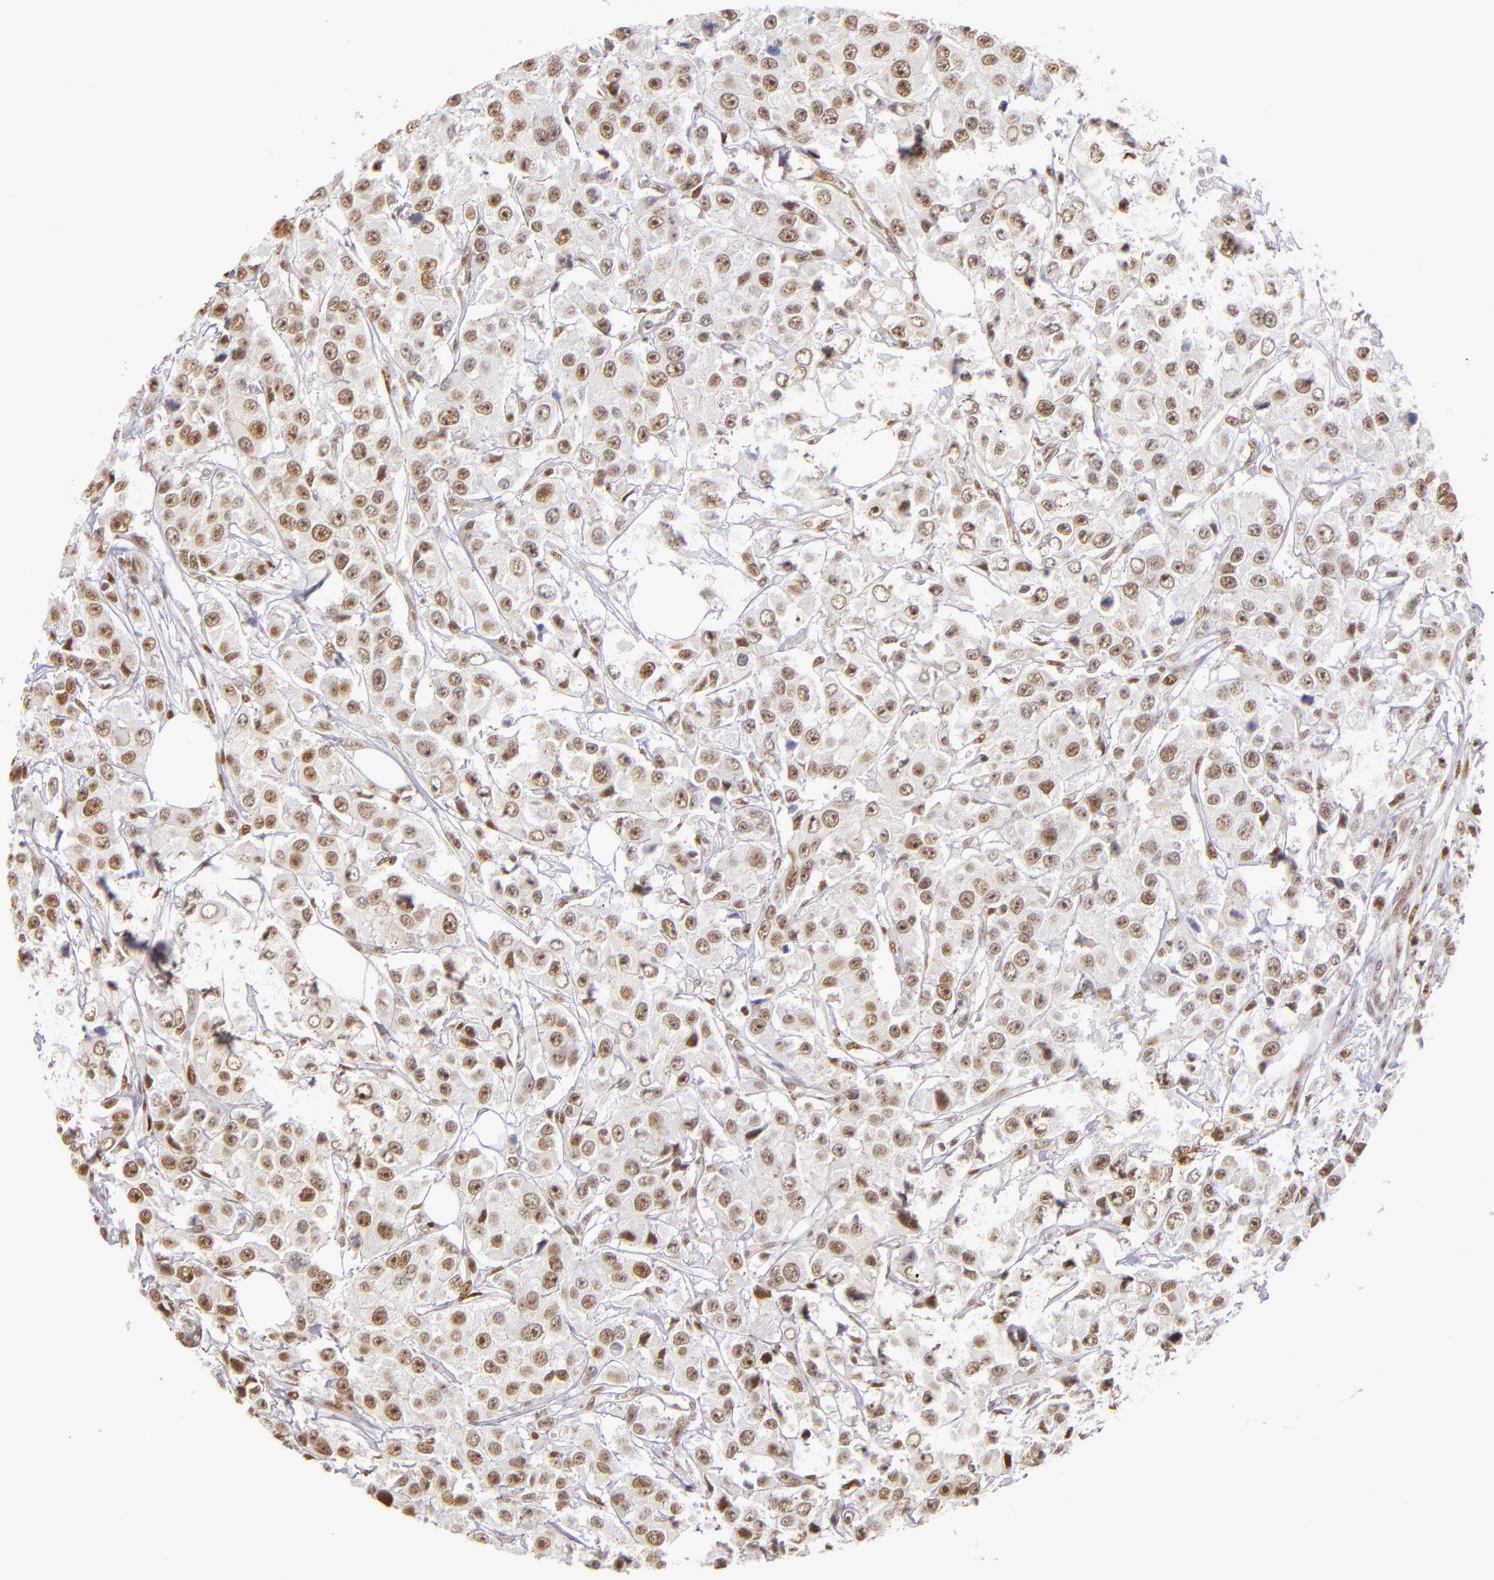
{"staining": {"intensity": "weak", "quantity": ">75%", "location": "nuclear"}, "tissue": "breast cancer", "cell_type": "Tumor cells", "image_type": "cancer", "snomed": [{"axis": "morphology", "description": "Duct carcinoma"}, {"axis": "topography", "description": "Breast"}], "caption": "Weak nuclear expression is appreciated in about >75% of tumor cells in breast cancer. The protein of interest is stained brown, and the nuclei are stained in blue (DAB (3,3'-diaminobenzidine) IHC with brightfield microscopy, high magnification).", "gene": "NCOR2", "patient": {"sex": "female", "age": 58}}